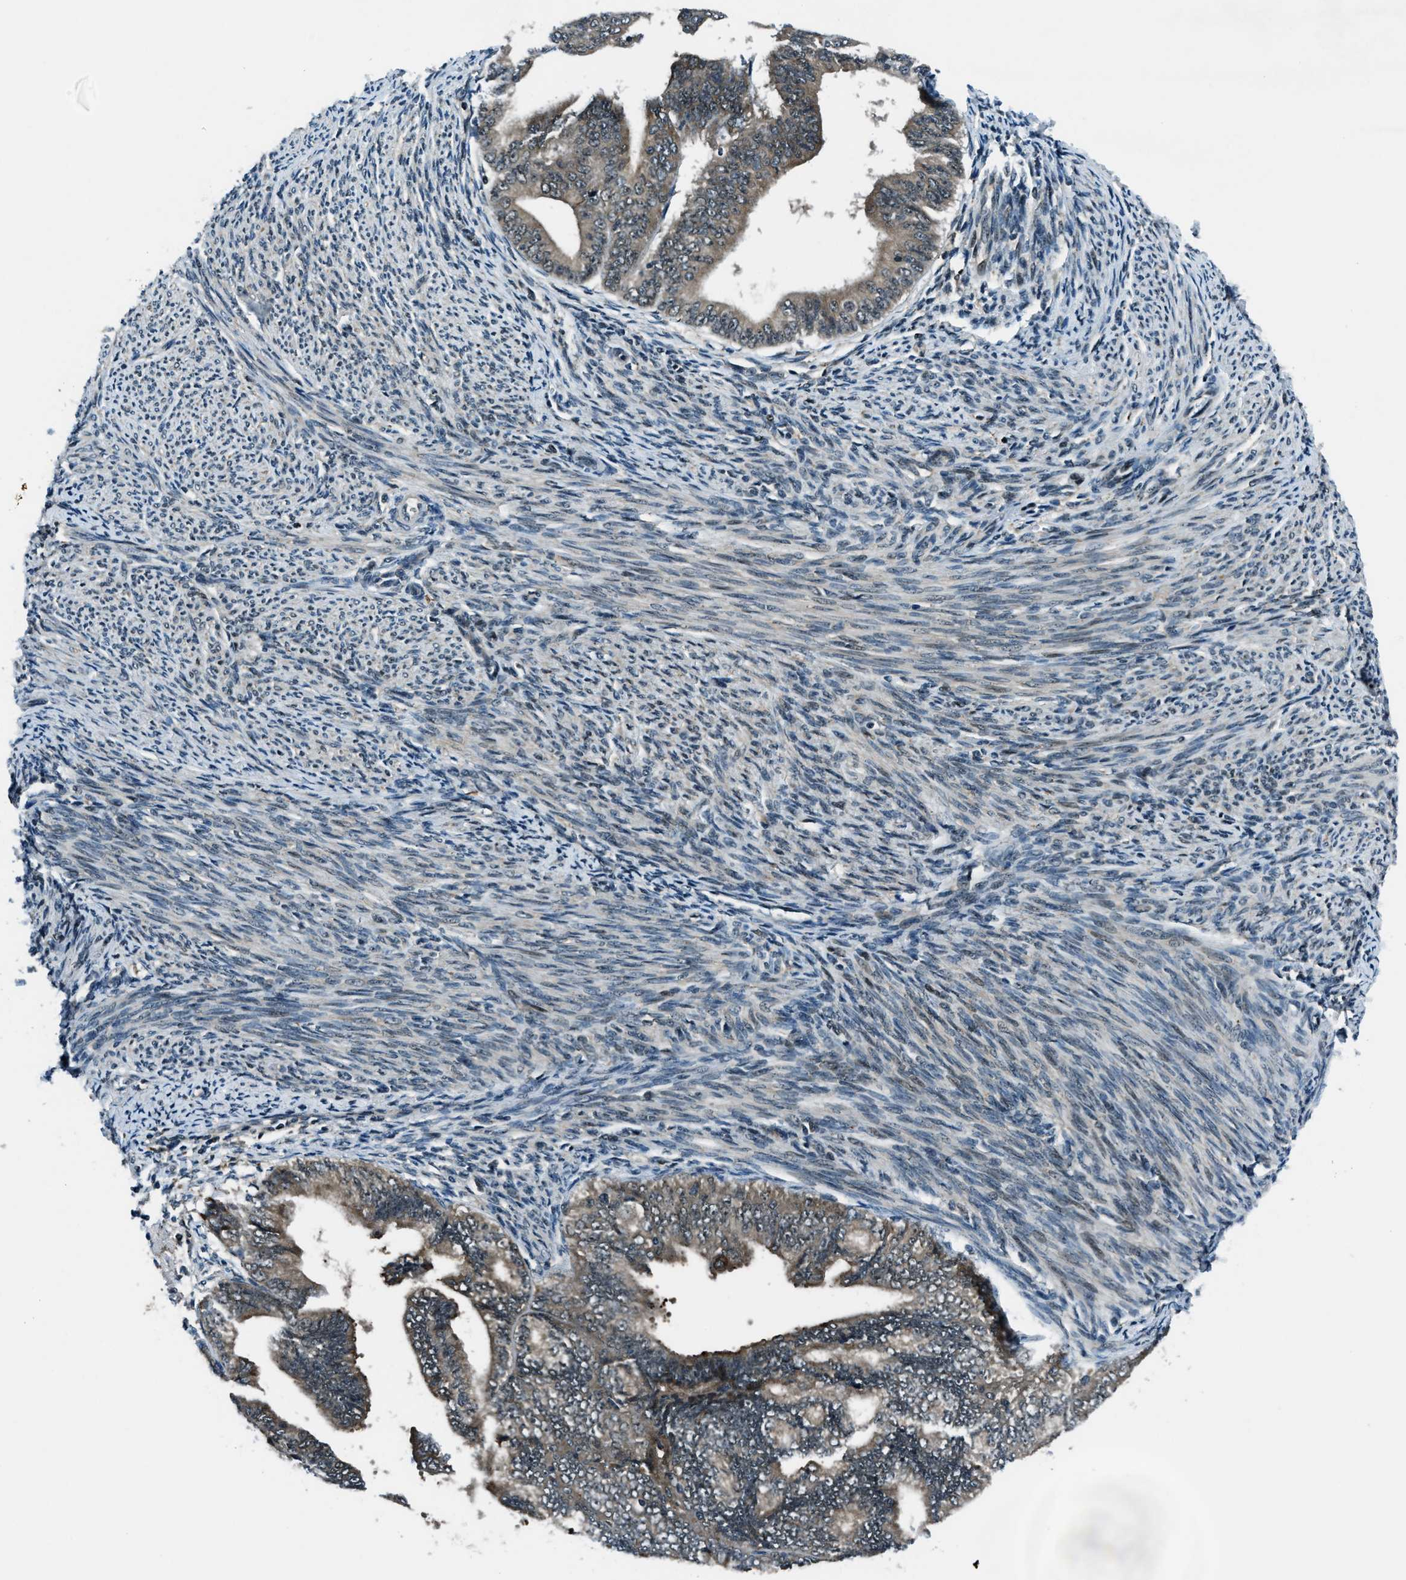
{"staining": {"intensity": "weak", "quantity": "<25%", "location": "cytoplasmic/membranous"}, "tissue": "endometrial cancer", "cell_type": "Tumor cells", "image_type": "cancer", "snomed": [{"axis": "morphology", "description": "Adenocarcinoma, NOS"}, {"axis": "topography", "description": "Endometrium"}], "caption": "A histopathology image of endometrial cancer stained for a protein exhibits no brown staining in tumor cells.", "gene": "ACTL9", "patient": {"sex": "female", "age": 63}}